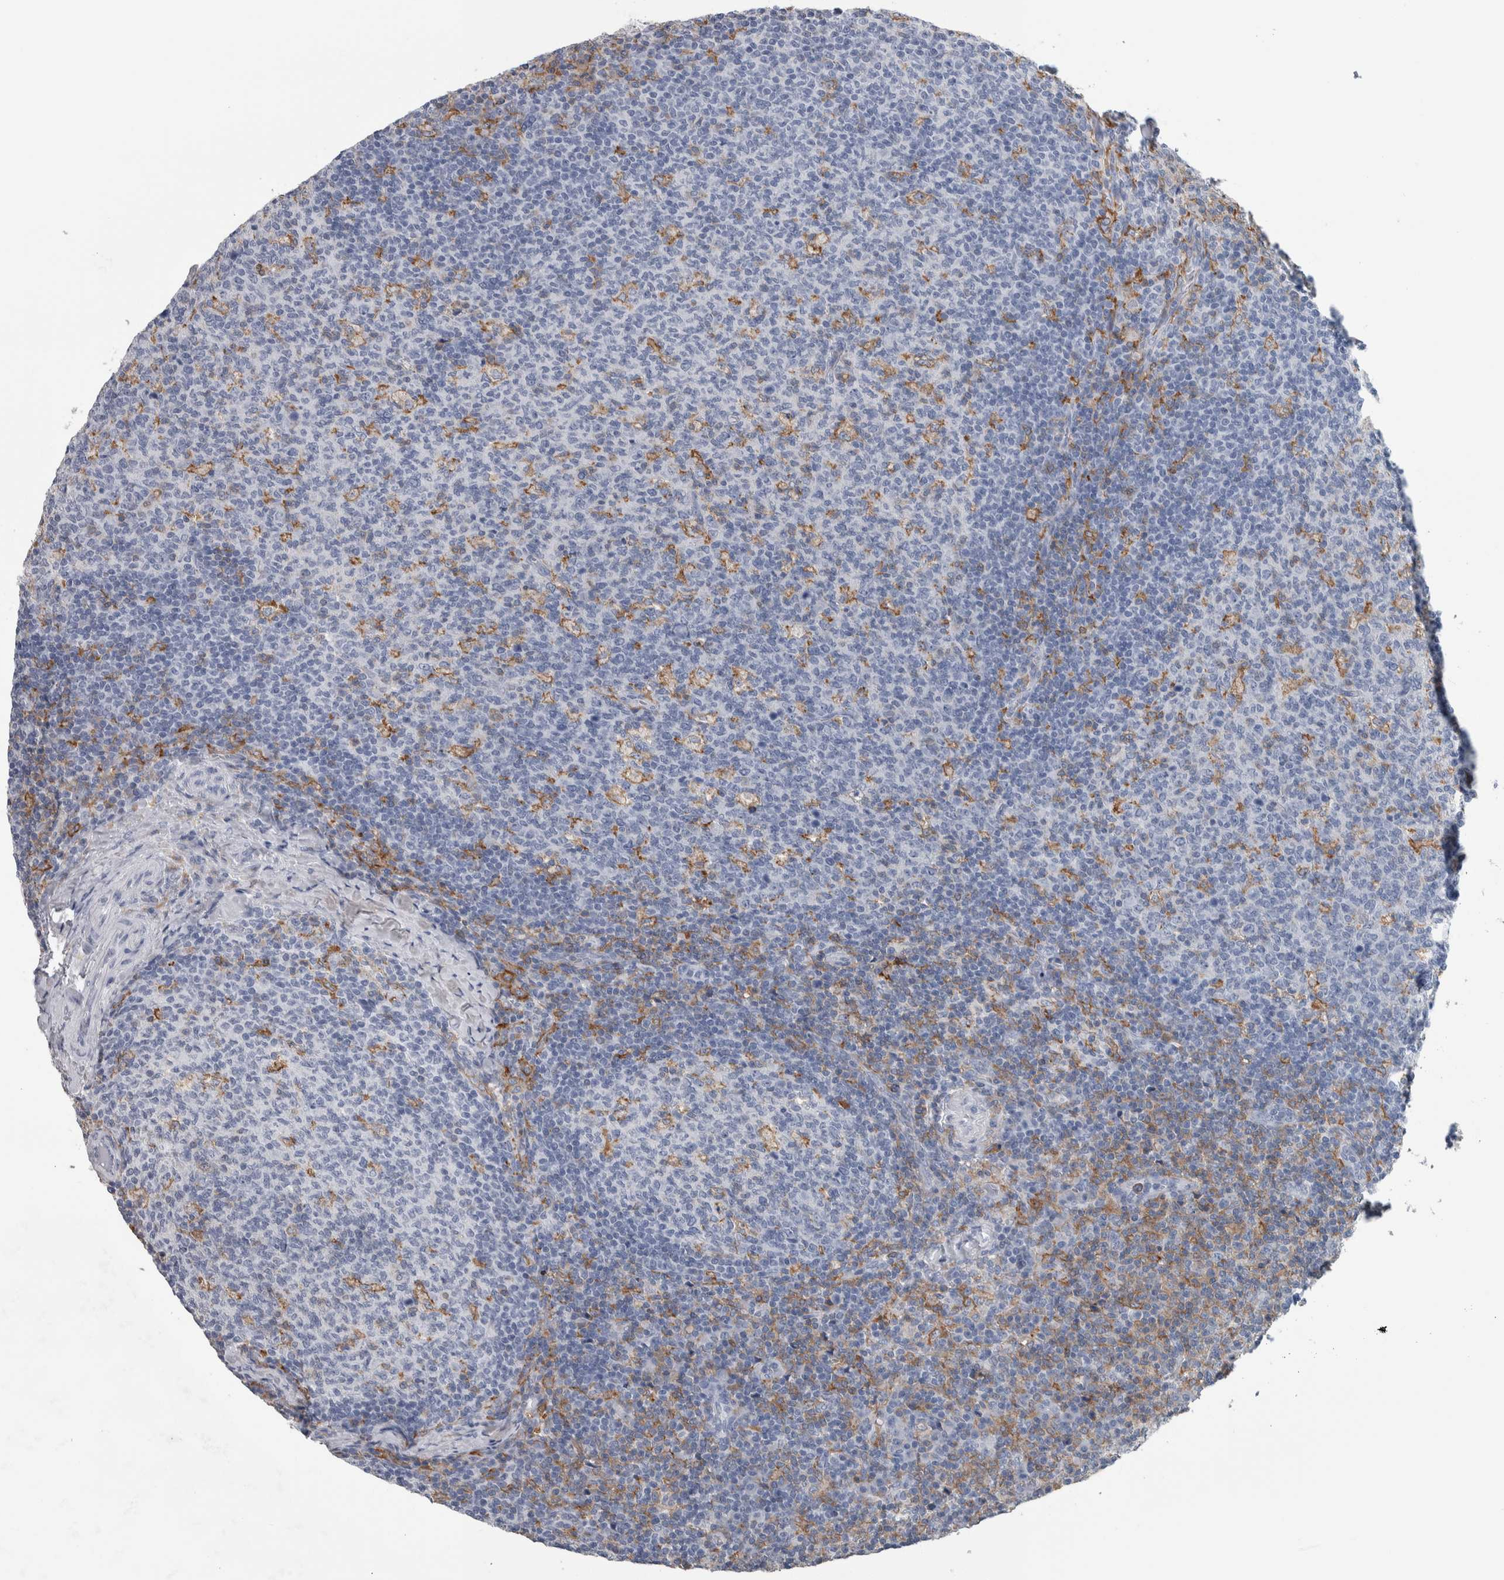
{"staining": {"intensity": "strong", "quantity": "<25%", "location": "cytoplasmic/membranous"}, "tissue": "lymph node", "cell_type": "Germinal center cells", "image_type": "normal", "snomed": [{"axis": "morphology", "description": "Normal tissue, NOS"}, {"axis": "morphology", "description": "Inflammation, NOS"}, {"axis": "topography", "description": "Lymph node"}], "caption": "A brown stain labels strong cytoplasmic/membranous staining of a protein in germinal center cells of benign human lymph node.", "gene": "SKAP2", "patient": {"sex": "male", "age": 55}}